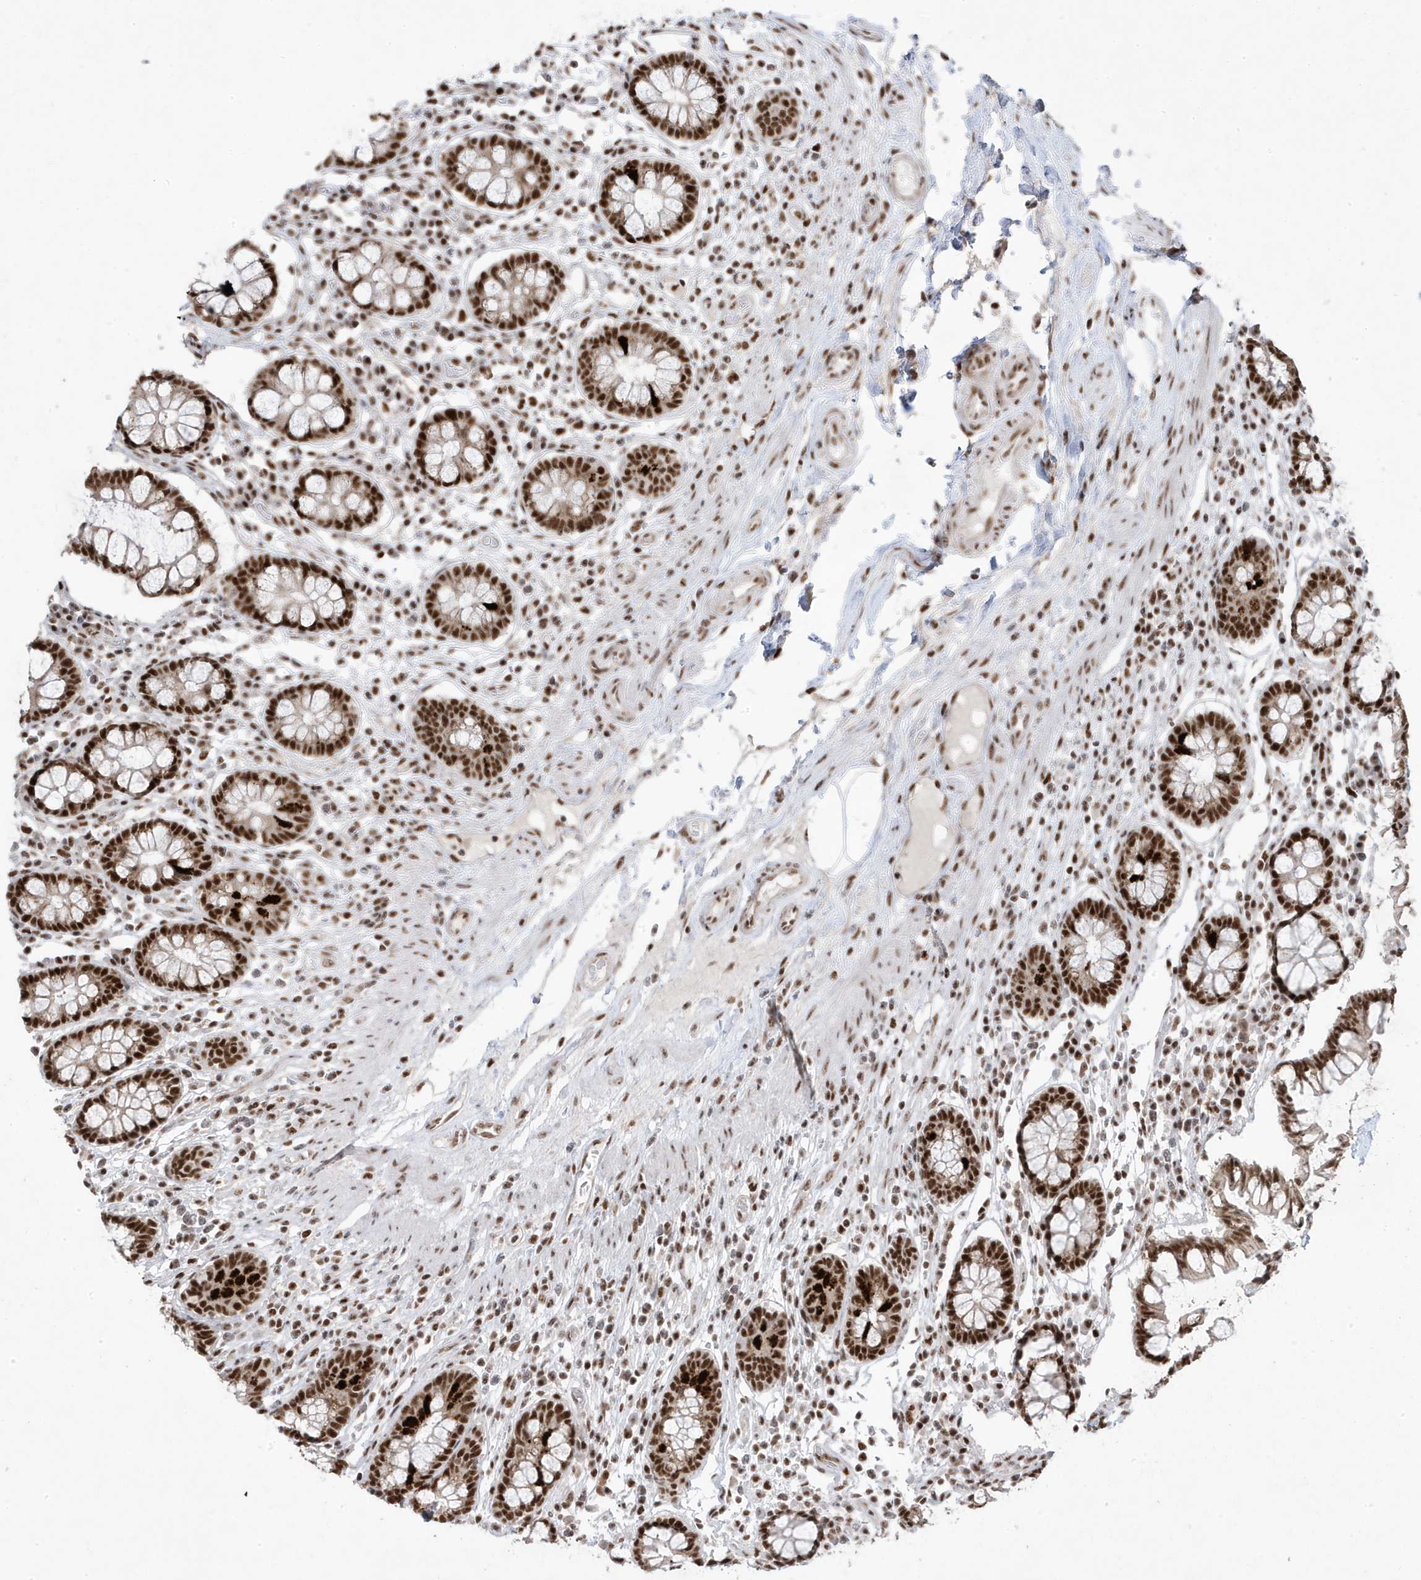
{"staining": {"intensity": "moderate", "quantity": ">75%", "location": "nuclear"}, "tissue": "colon", "cell_type": "Endothelial cells", "image_type": "normal", "snomed": [{"axis": "morphology", "description": "Normal tissue, NOS"}, {"axis": "topography", "description": "Colon"}], "caption": "This photomicrograph displays IHC staining of normal human colon, with medium moderate nuclear positivity in about >75% of endothelial cells.", "gene": "MTREX", "patient": {"sex": "female", "age": 79}}